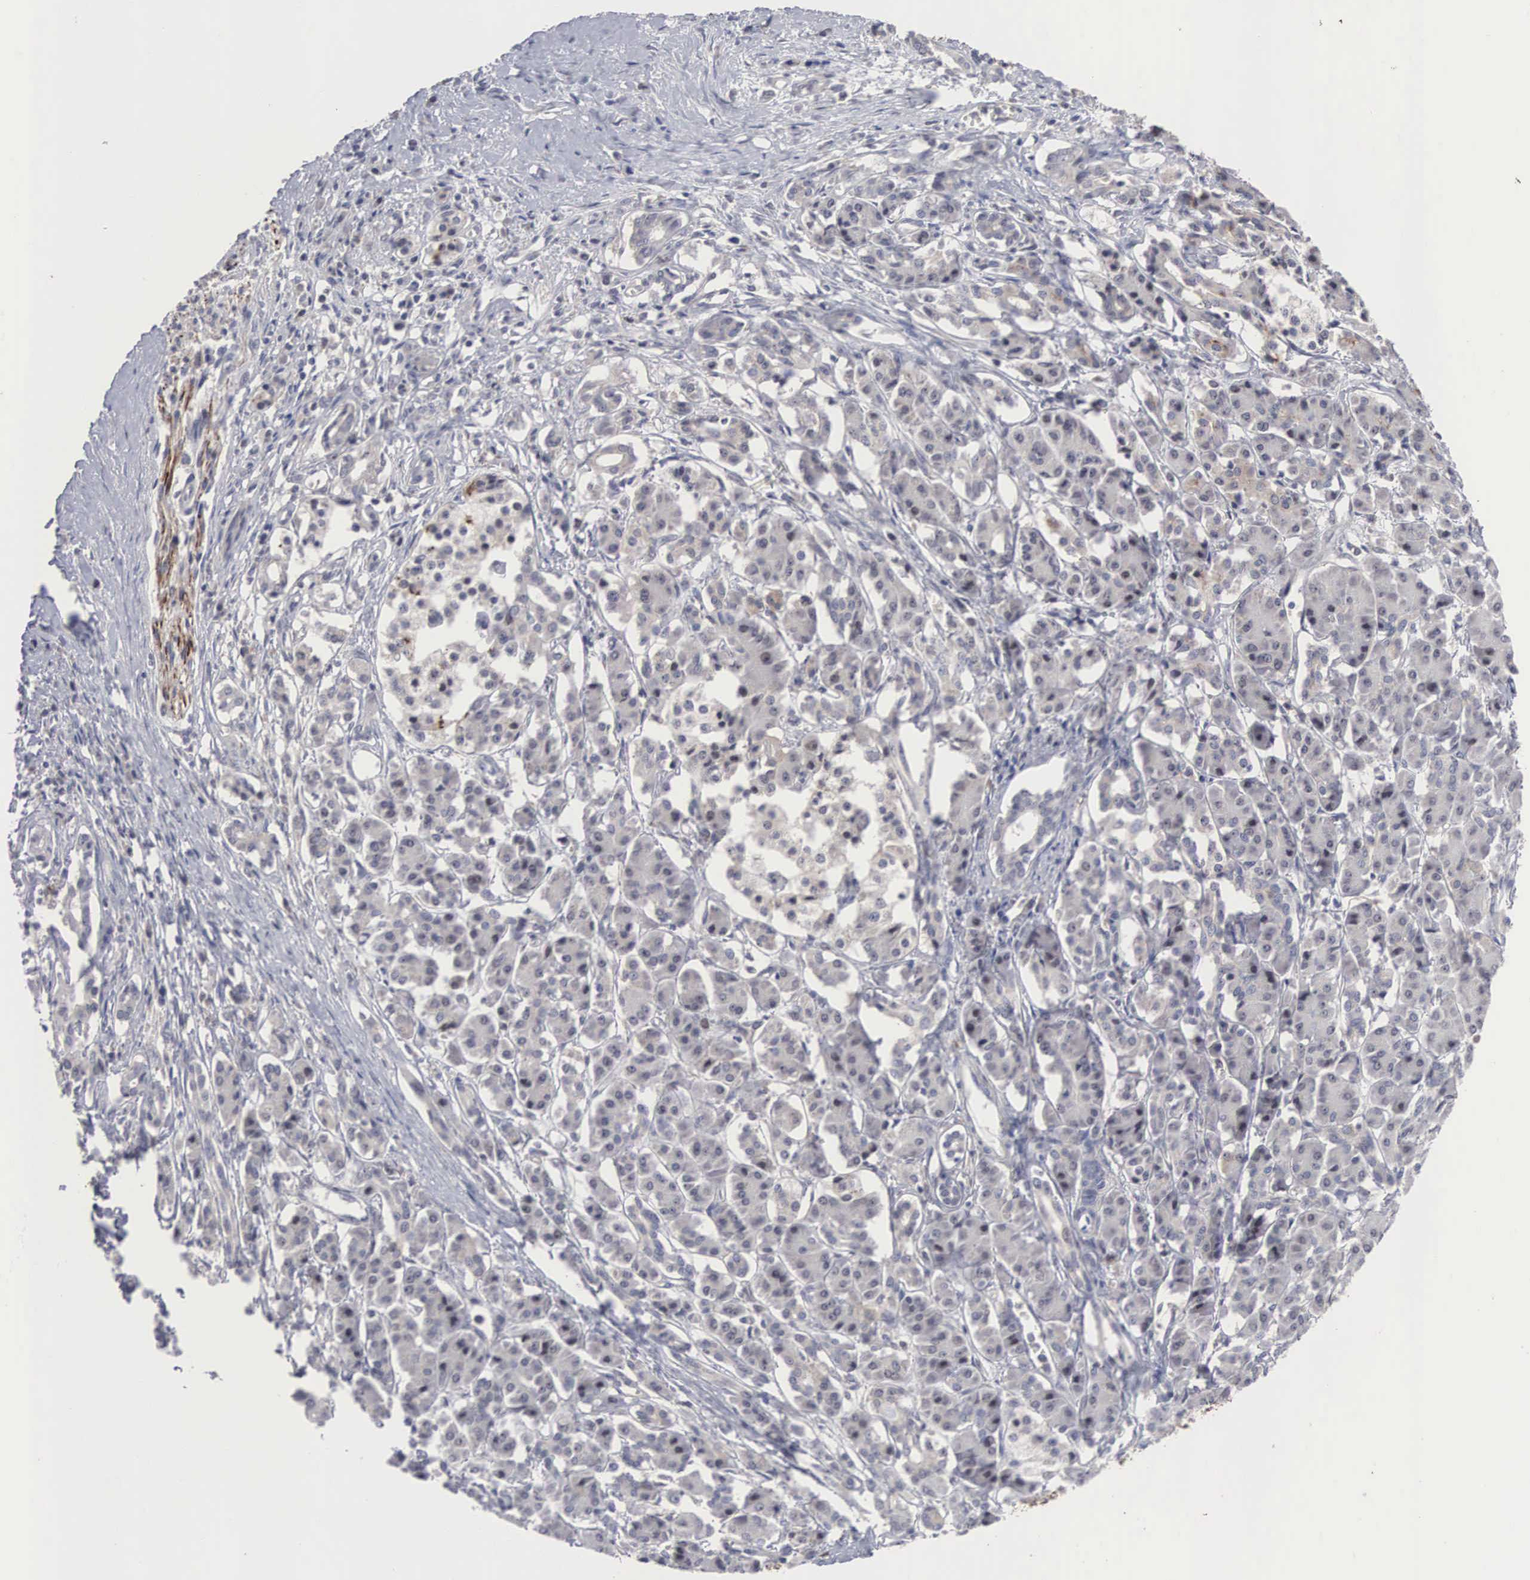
{"staining": {"intensity": "negative", "quantity": "none", "location": "none"}, "tissue": "pancreatic cancer", "cell_type": "Tumor cells", "image_type": "cancer", "snomed": [{"axis": "morphology", "description": "Adenocarcinoma, NOS"}, {"axis": "topography", "description": "Pancreas"}], "caption": "Photomicrograph shows no protein expression in tumor cells of pancreatic cancer (adenocarcinoma) tissue.", "gene": "ACOT4", "patient": {"sex": "male", "age": 59}}